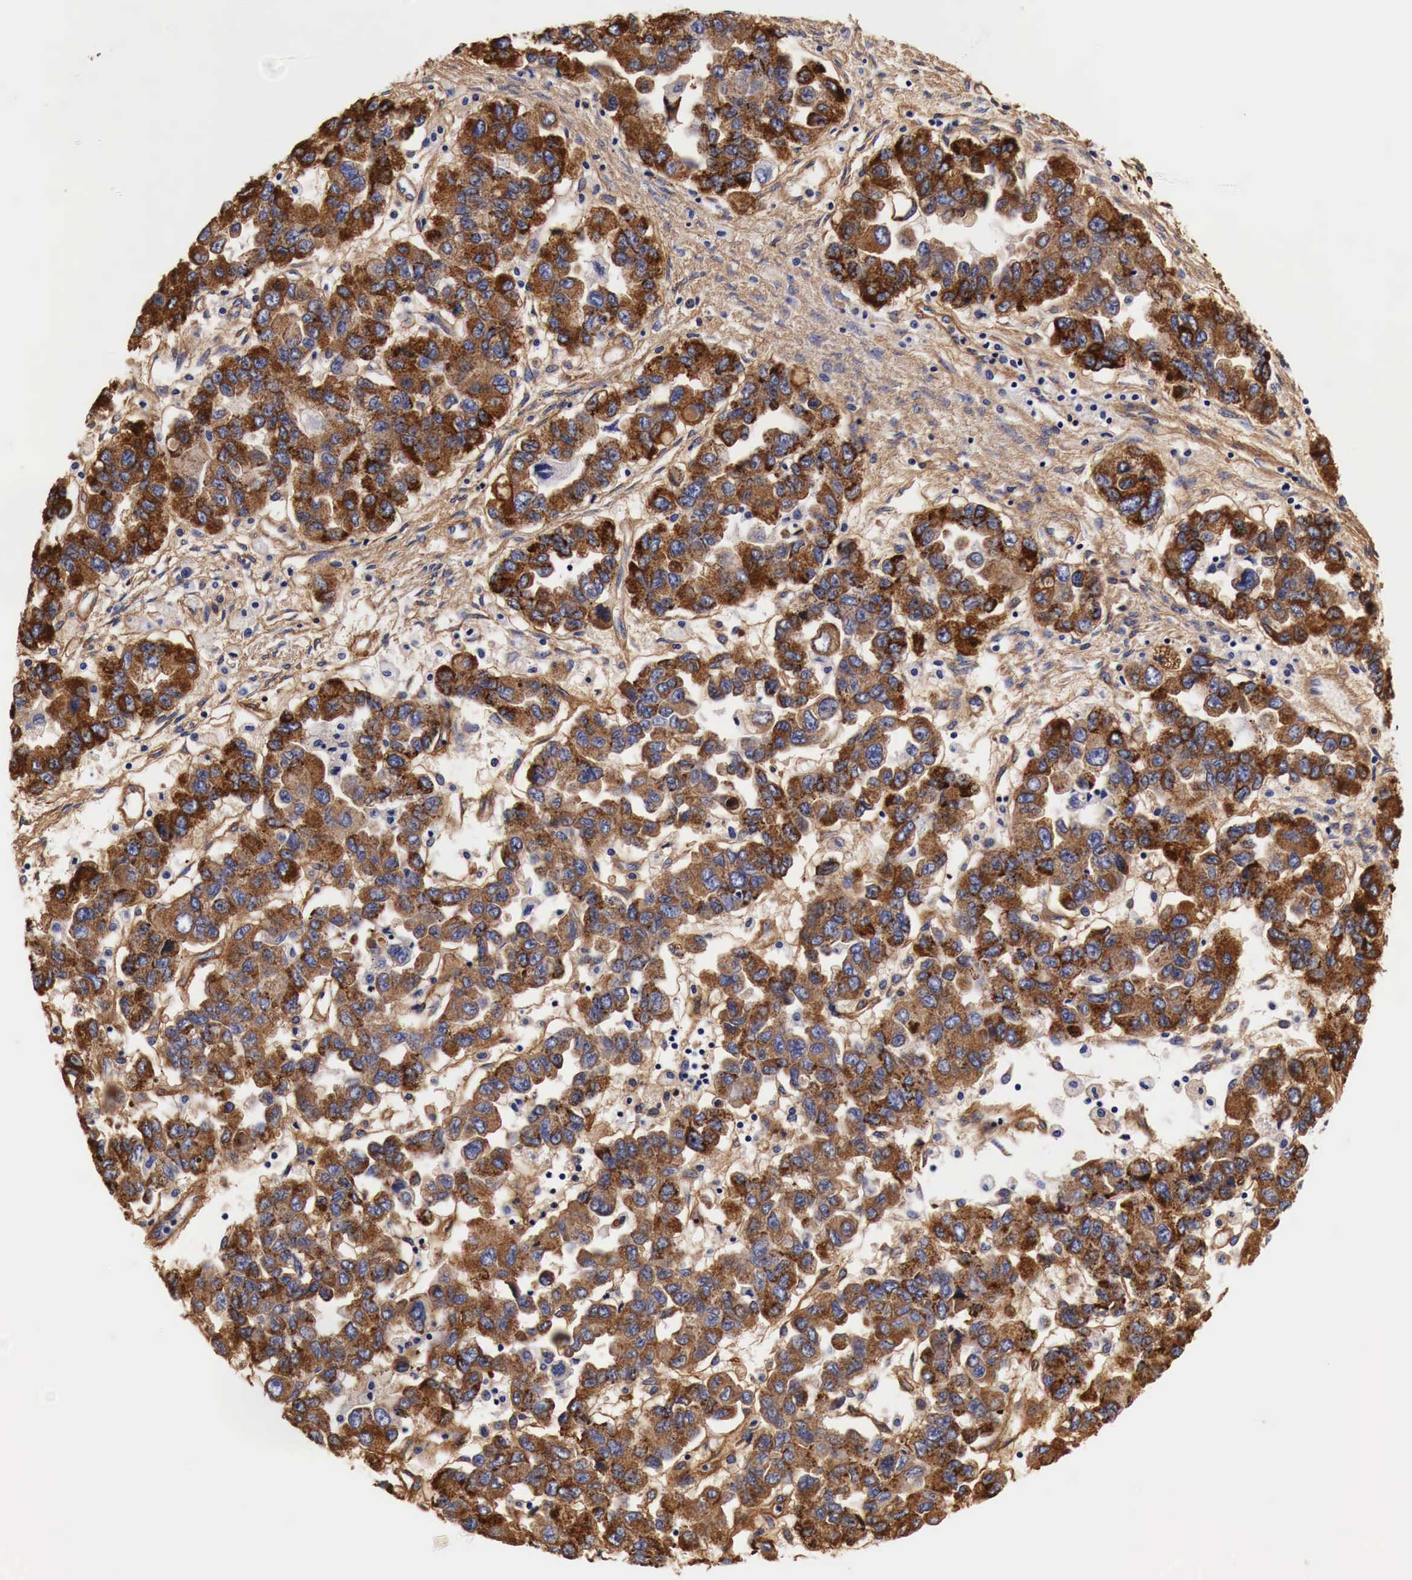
{"staining": {"intensity": "strong", "quantity": ">75%", "location": "cytoplasmic/membranous"}, "tissue": "ovarian cancer", "cell_type": "Tumor cells", "image_type": "cancer", "snomed": [{"axis": "morphology", "description": "Cystadenocarcinoma, serous, NOS"}, {"axis": "topography", "description": "Ovary"}], "caption": "Serous cystadenocarcinoma (ovarian) stained with immunohistochemistry (IHC) displays strong cytoplasmic/membranous staining in about >75% of tumor cells. Ihc stains the protein in brown and the nuclei are stained blue.", "gene": "LAMB2", "patient": {"sex": "female", "age": 84}}